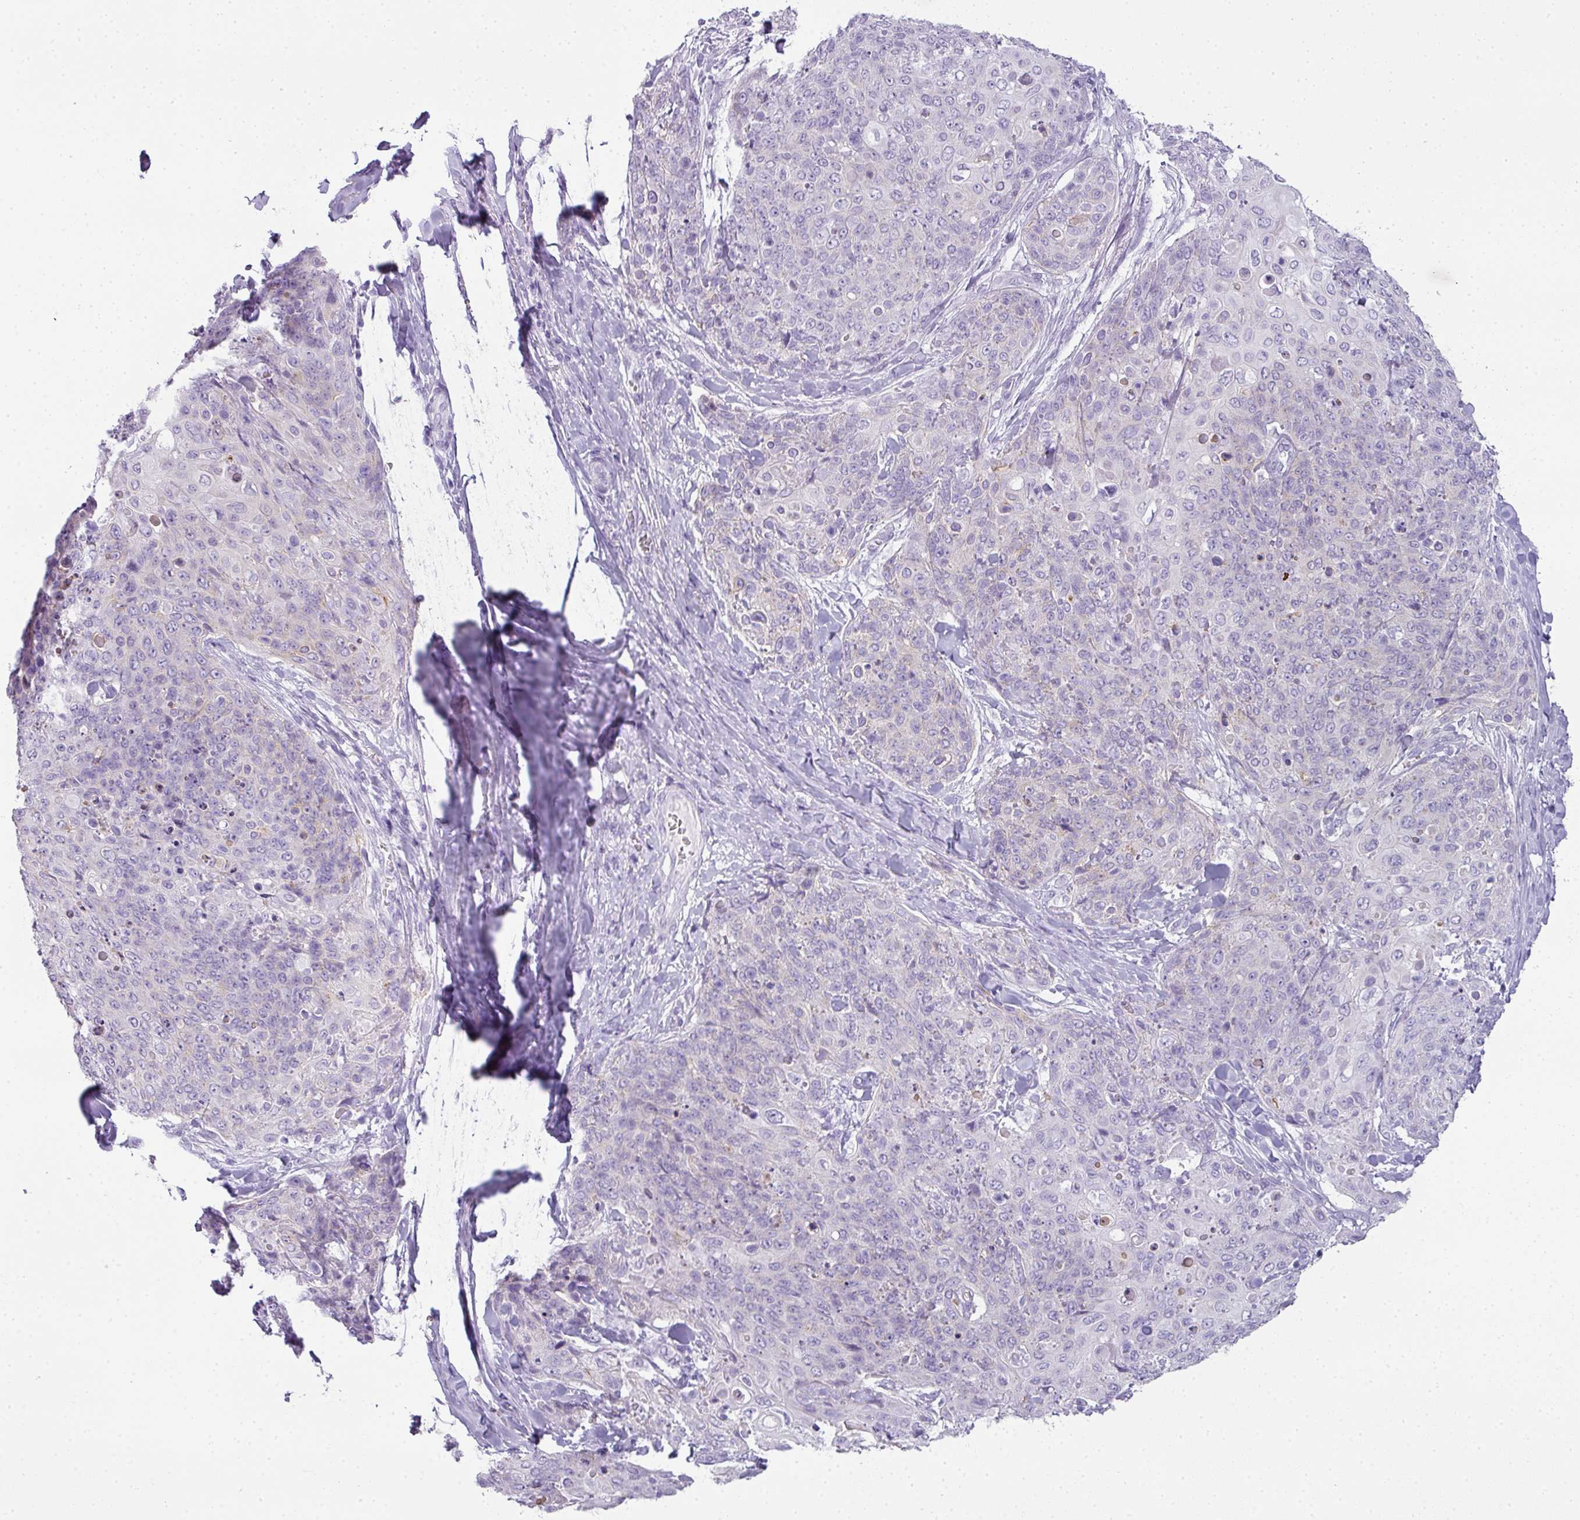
{"staining": {"intensity": "negative", "quantity": "none", "location": "none"}, "tissue": "skin cancer", "cell_type": "Tumor cells", "image_type": "cancer", "snomed": [{"axis": "morphology", "description": "Squamous cell carcinoma, NOS"}, {"axis": "topography", "description": "Skin"}, {"axis": "topography", "description": "Vulva"}], "caption": "DAB immunohistochemical staining of human skin squamous cell carcinoma reveals no significant expression in tumor cells.", "gene": "RBMY1F", "patient": {"sex": "female", "age": 85}}